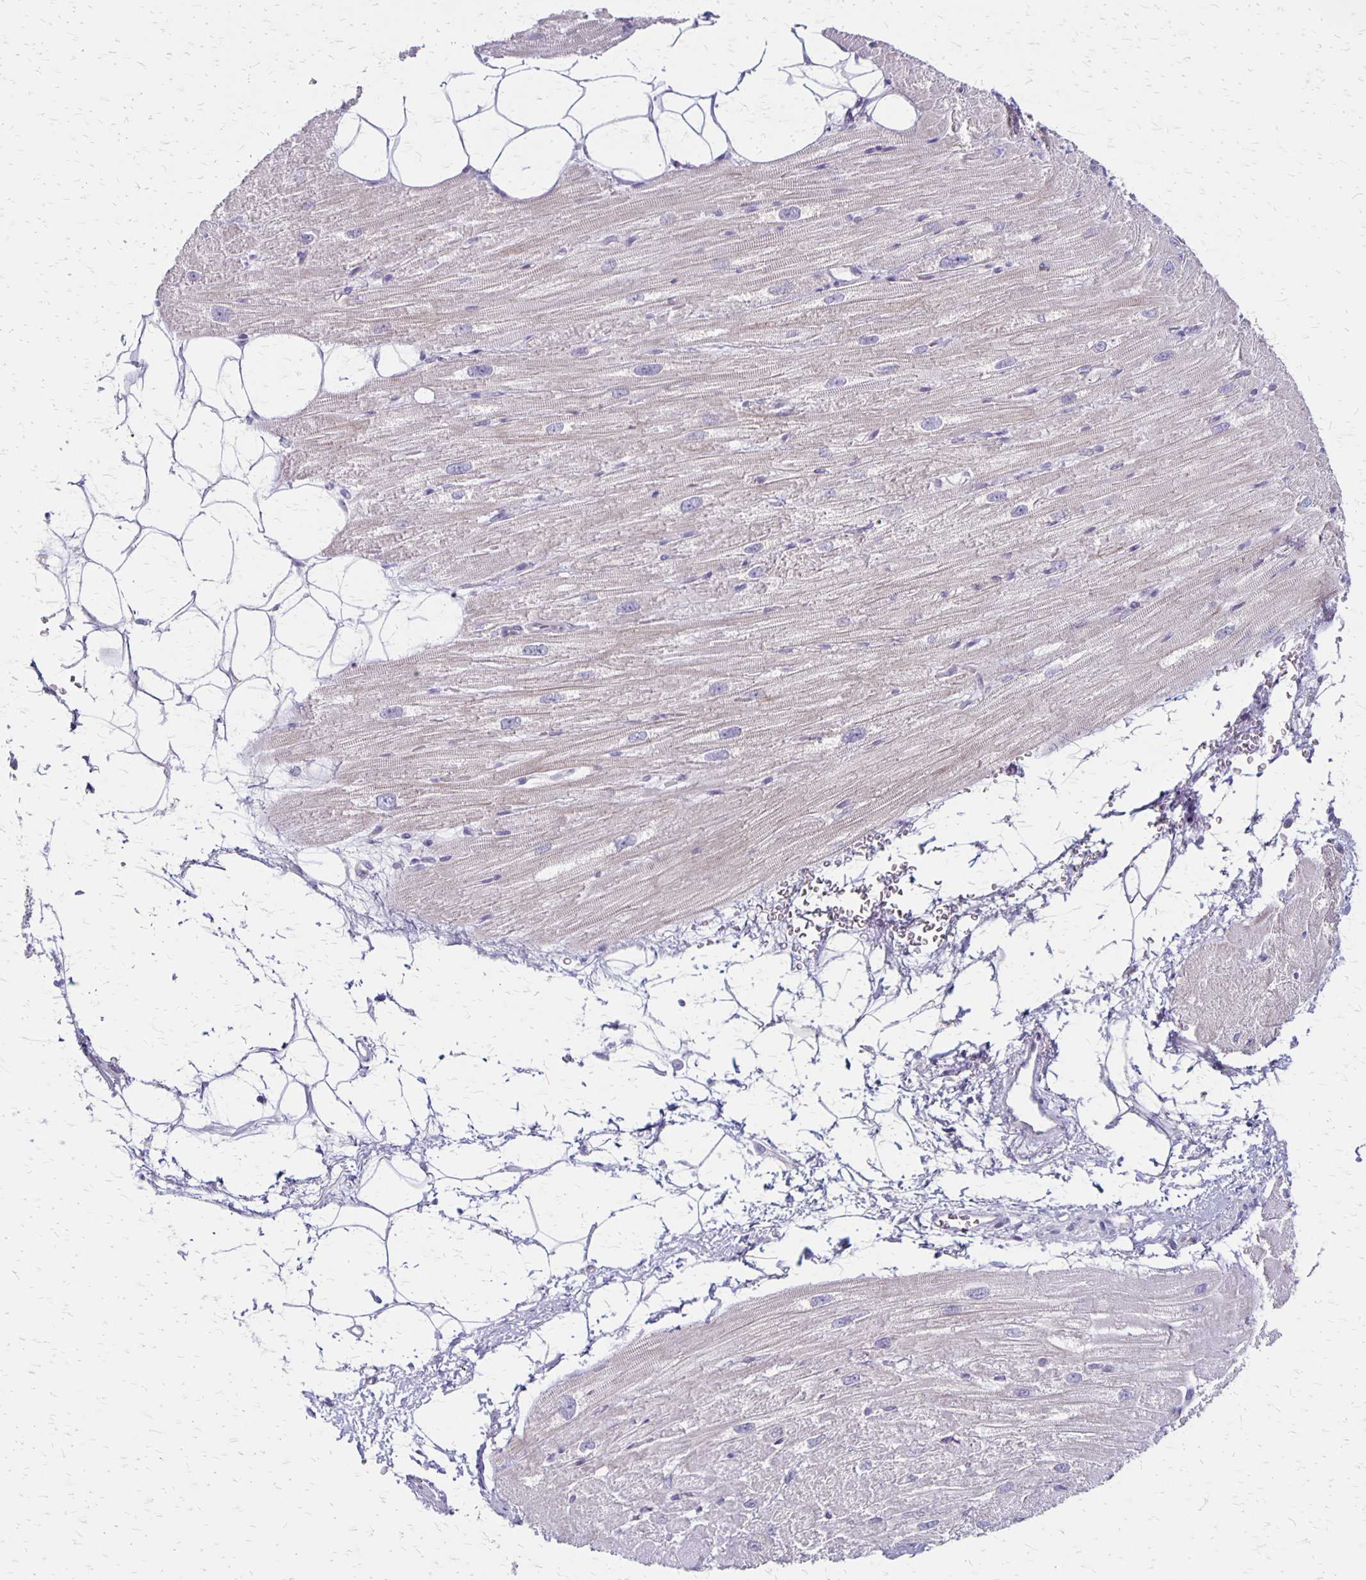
{"staining": {"intensity": "moderate", "quantity": "<25%", "location": "cytoplasmic/membranous"}, "tissue": "heart muscle", "cell_type": "Cardiomyocytes", "image_type": "normal", "snomed": [{"axis": "morphology", "description": "Normal tissue, NOS"}, {"axis": "topography", "description": "Heart"}], "caption": "Protein staining shows moderate cytoplasmic/membranous expression in about <25% of cardiomyocytes in unremarkable heart muscle.", "gene": "HOMER1", "patient": {"sex": "male", "age": 62}}